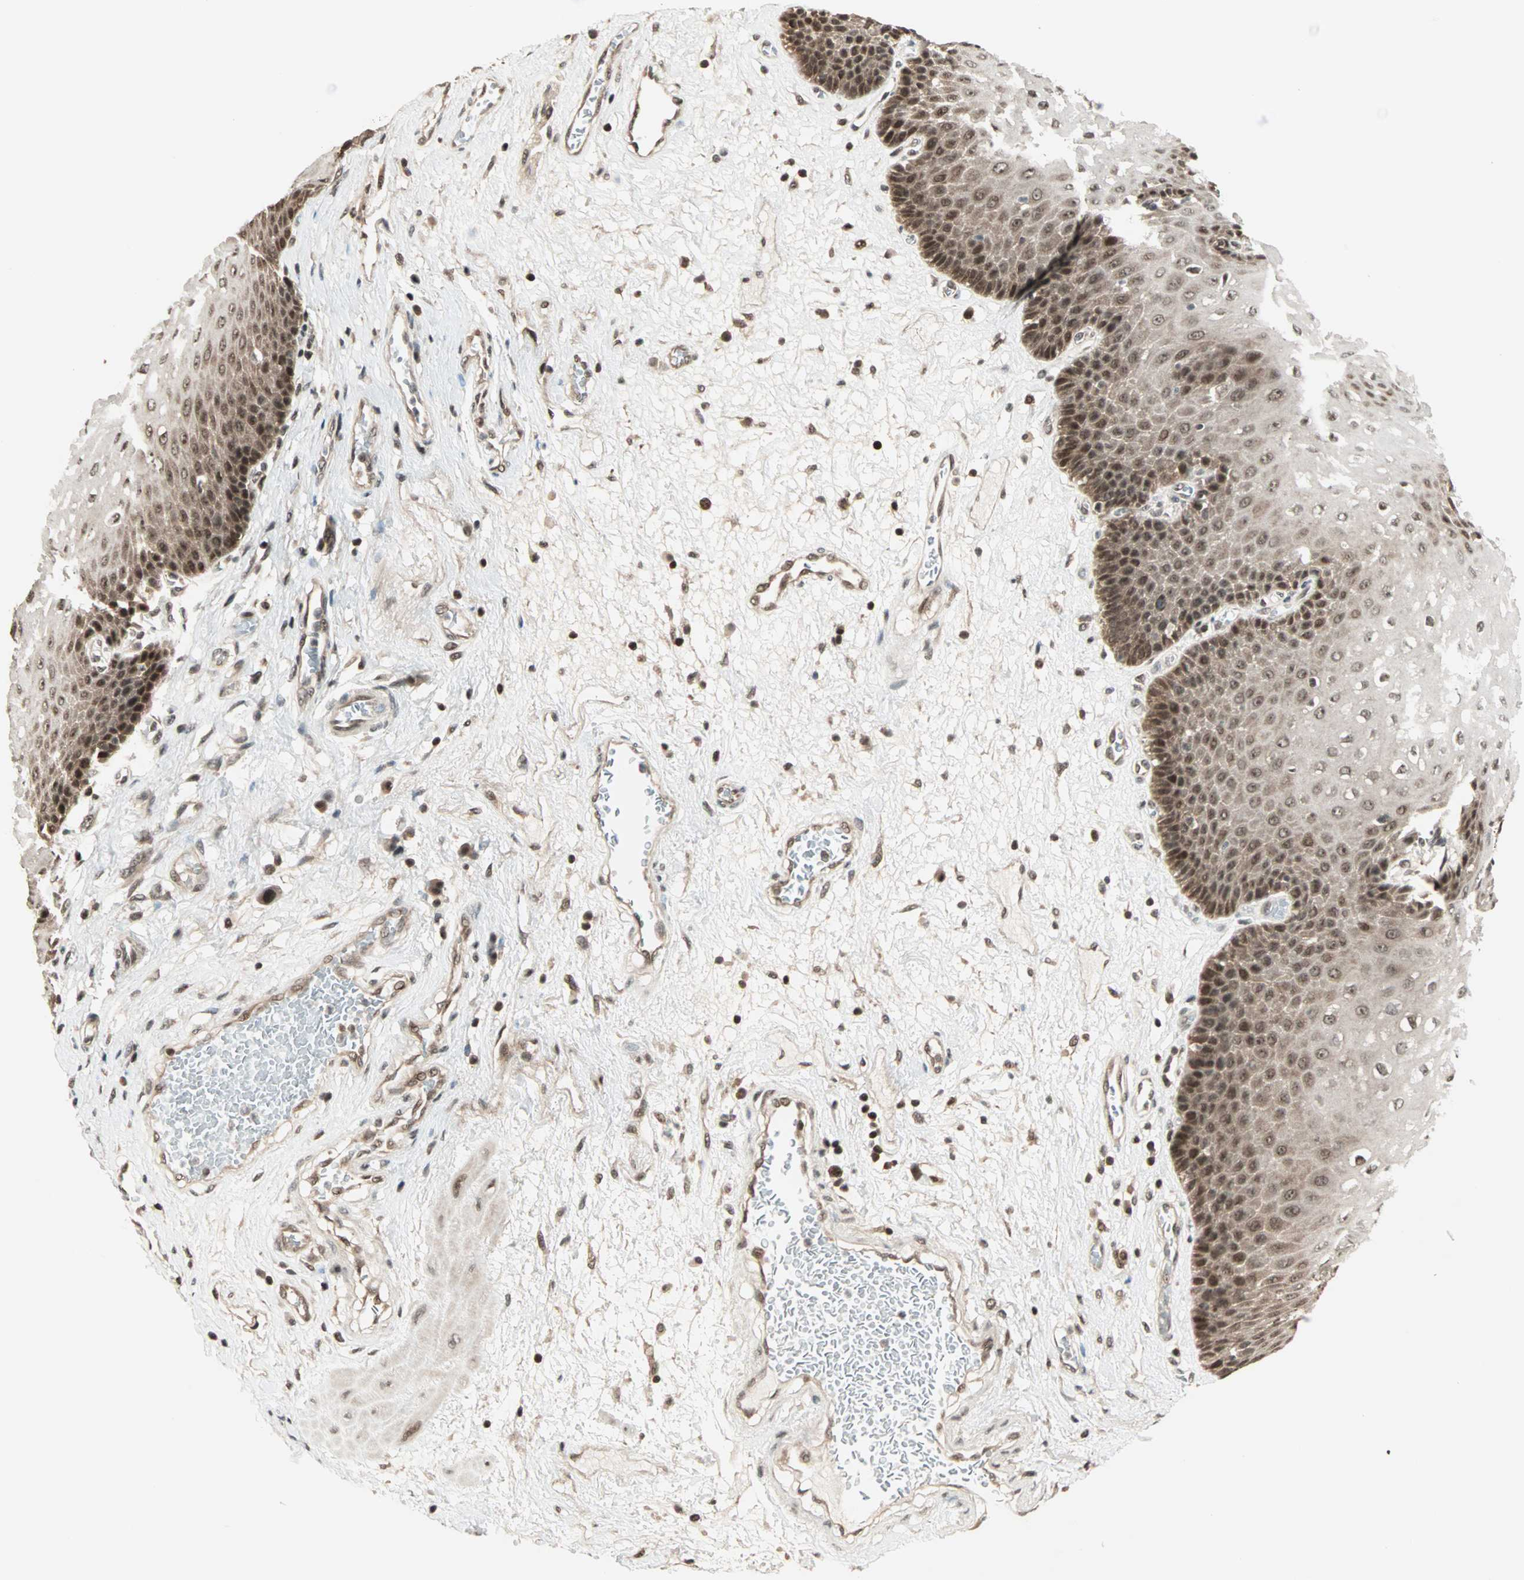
{"staining": {"intensity": "strong", "quantity": ">75%", "location": "cytoplasmic/membranous,nuclear"}, "tissue": "esophagus", "cell_type": "Squamous epithelial cells", "image_type": "normal", "snomed": [{"axis": "morphology", "description": "Normal tissue, NOS"}, {"axis": "topography", "description": "Esophagus"}], "caption": "Normal esophagus exhibits strong cytoplasmic/membranous,nuclear expression in approximately >75% of squamous epithelial cells.", "gene": "ZNF44", "patient": {"sex": "male", "age": 48}}